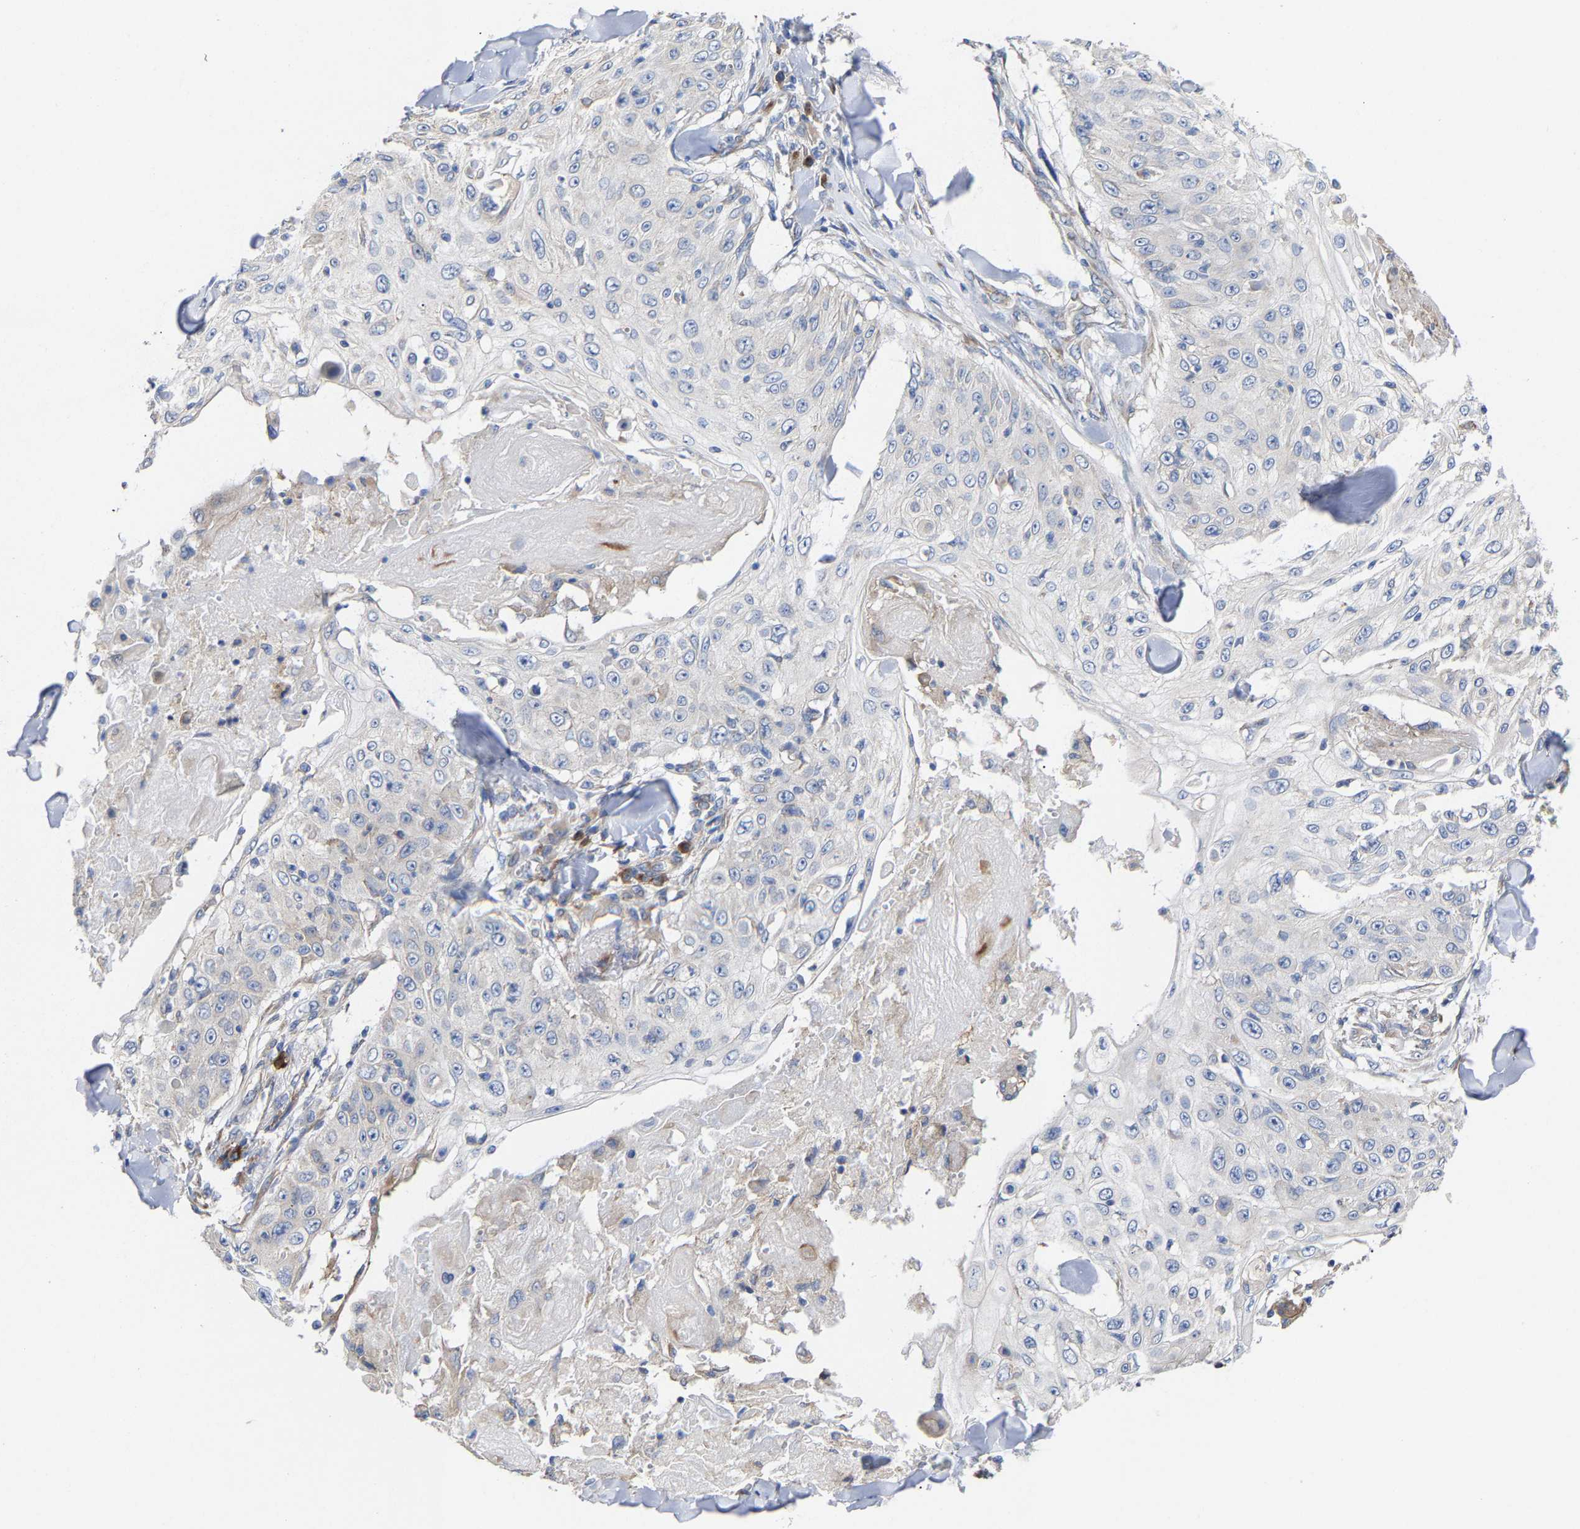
{"staining": {"intensity": "negative", "quantity": "none", "location": "none"}, "tissue": "skin cancer", "cell_type": "Tumor cells", "image_type": "cancer", "snomed": [{"axis": "morphology", "description": "Squamous cell carcinoma, NOS"}, {"axis": "topography", "description": "Skin"}], "caption": "This micrograph is of skin cancer (squamous cell carcinoma) stained with immunohistochemistry to label a protein in brown with the nuclei are counter-stained blue. There is no staining in tumor cells.", "gene": "PPP1R15A", "patient": {"sex": "male", "age": 86}}